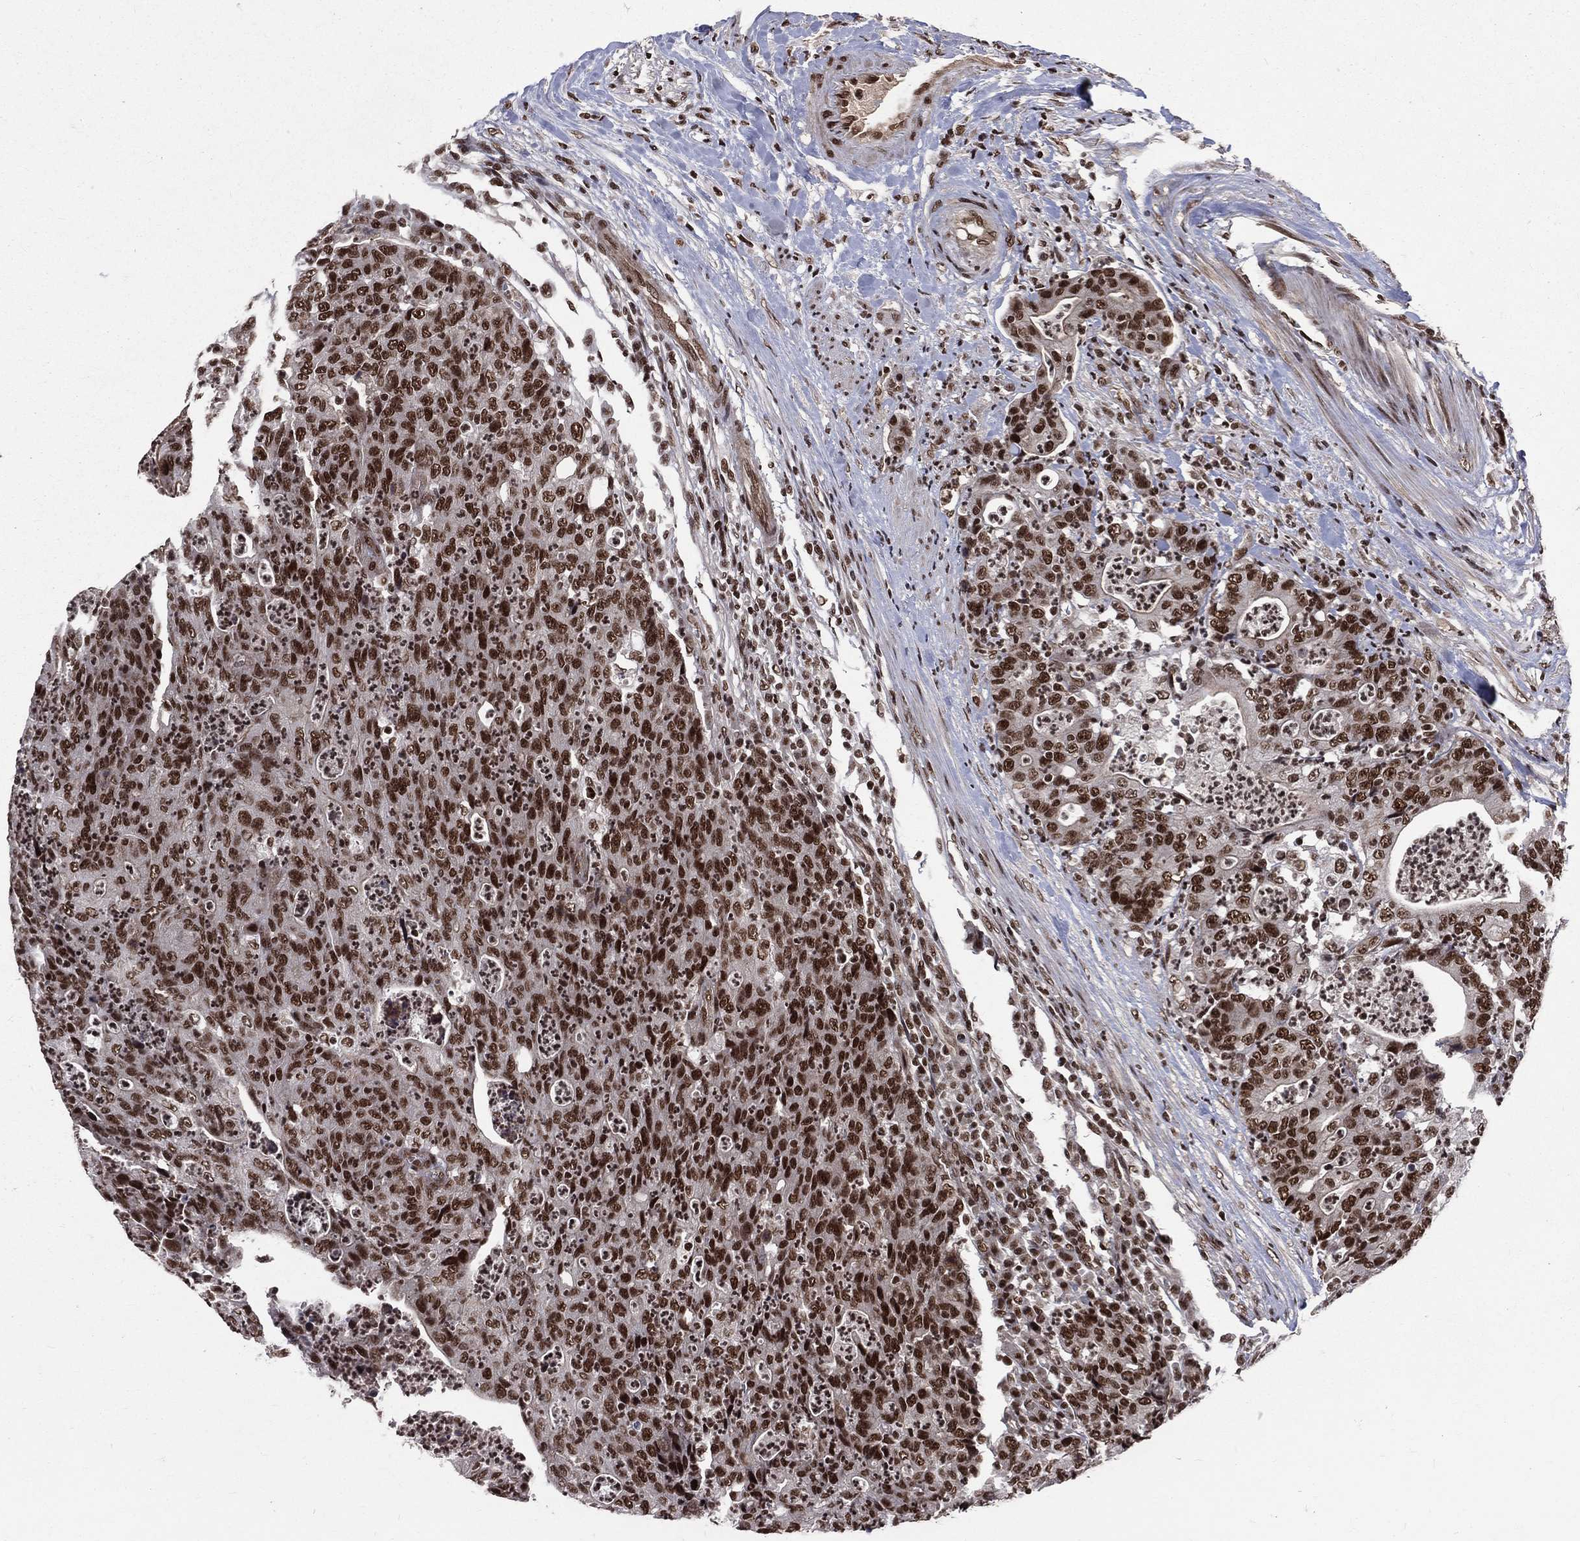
{"staining": {"intensity": "strong", "quantity": ">75%", "location": "nuclear"}, "tissue": "colorectal cancer", "cell_type": "Tumor cells", "image_type": "cancer", "snomed": [{"axis": "morphology", "description": "Adenocarcinoma, NOS"}, {"axis": "topography", "description": "Colon"}], "caption": "An image of colorectal cancer (adenocarcinoma) stained for a protein reveals strong nuclear brown staining in tumor cells.", "gene": "SMC3", "patient": {"sex": "male", "age": 70}}